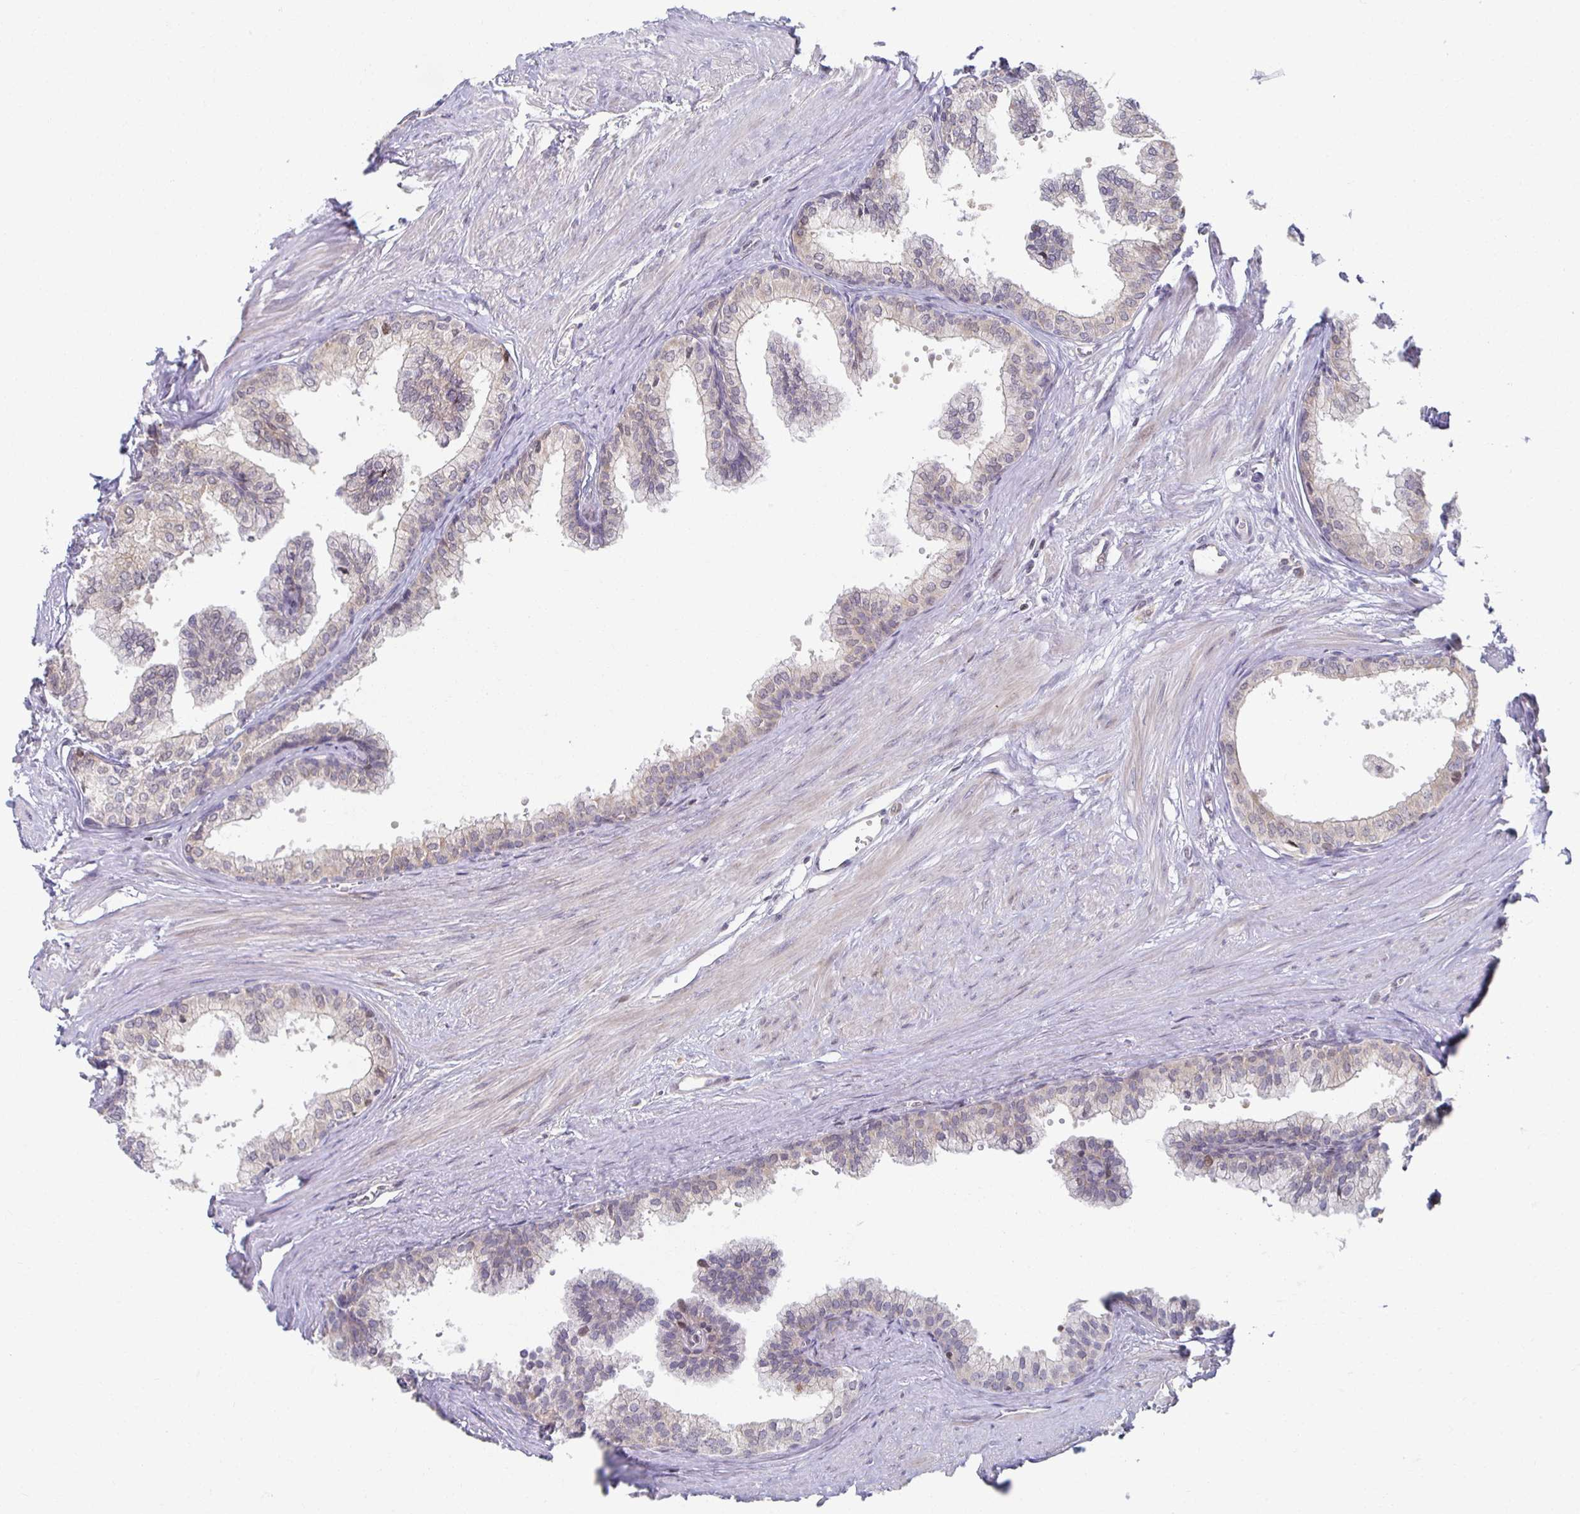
{"staining": {"intensity": "weak", "quantity": "<25%", "location": "cytoplasmic/membranous,nuclear"}, "tissue": "prostate", "cell_type": "Glandular cells", "image_type": "normal", "snomed": [{"axis": "morphology", "description": "Normal tissue, NOS"}, {"axis": "topography", "description": "Prostate"}, {"axis": "topography", "description": "Peripheral nerve tissue"}], "caption": "An image of human prostate is negative for staining in glandular cells. (DAB (3,3'-diaminobenzidine) IHC, high magnification).", "gene": "HCFC1R1", "patient": {"sex": "male", "age": 55}}